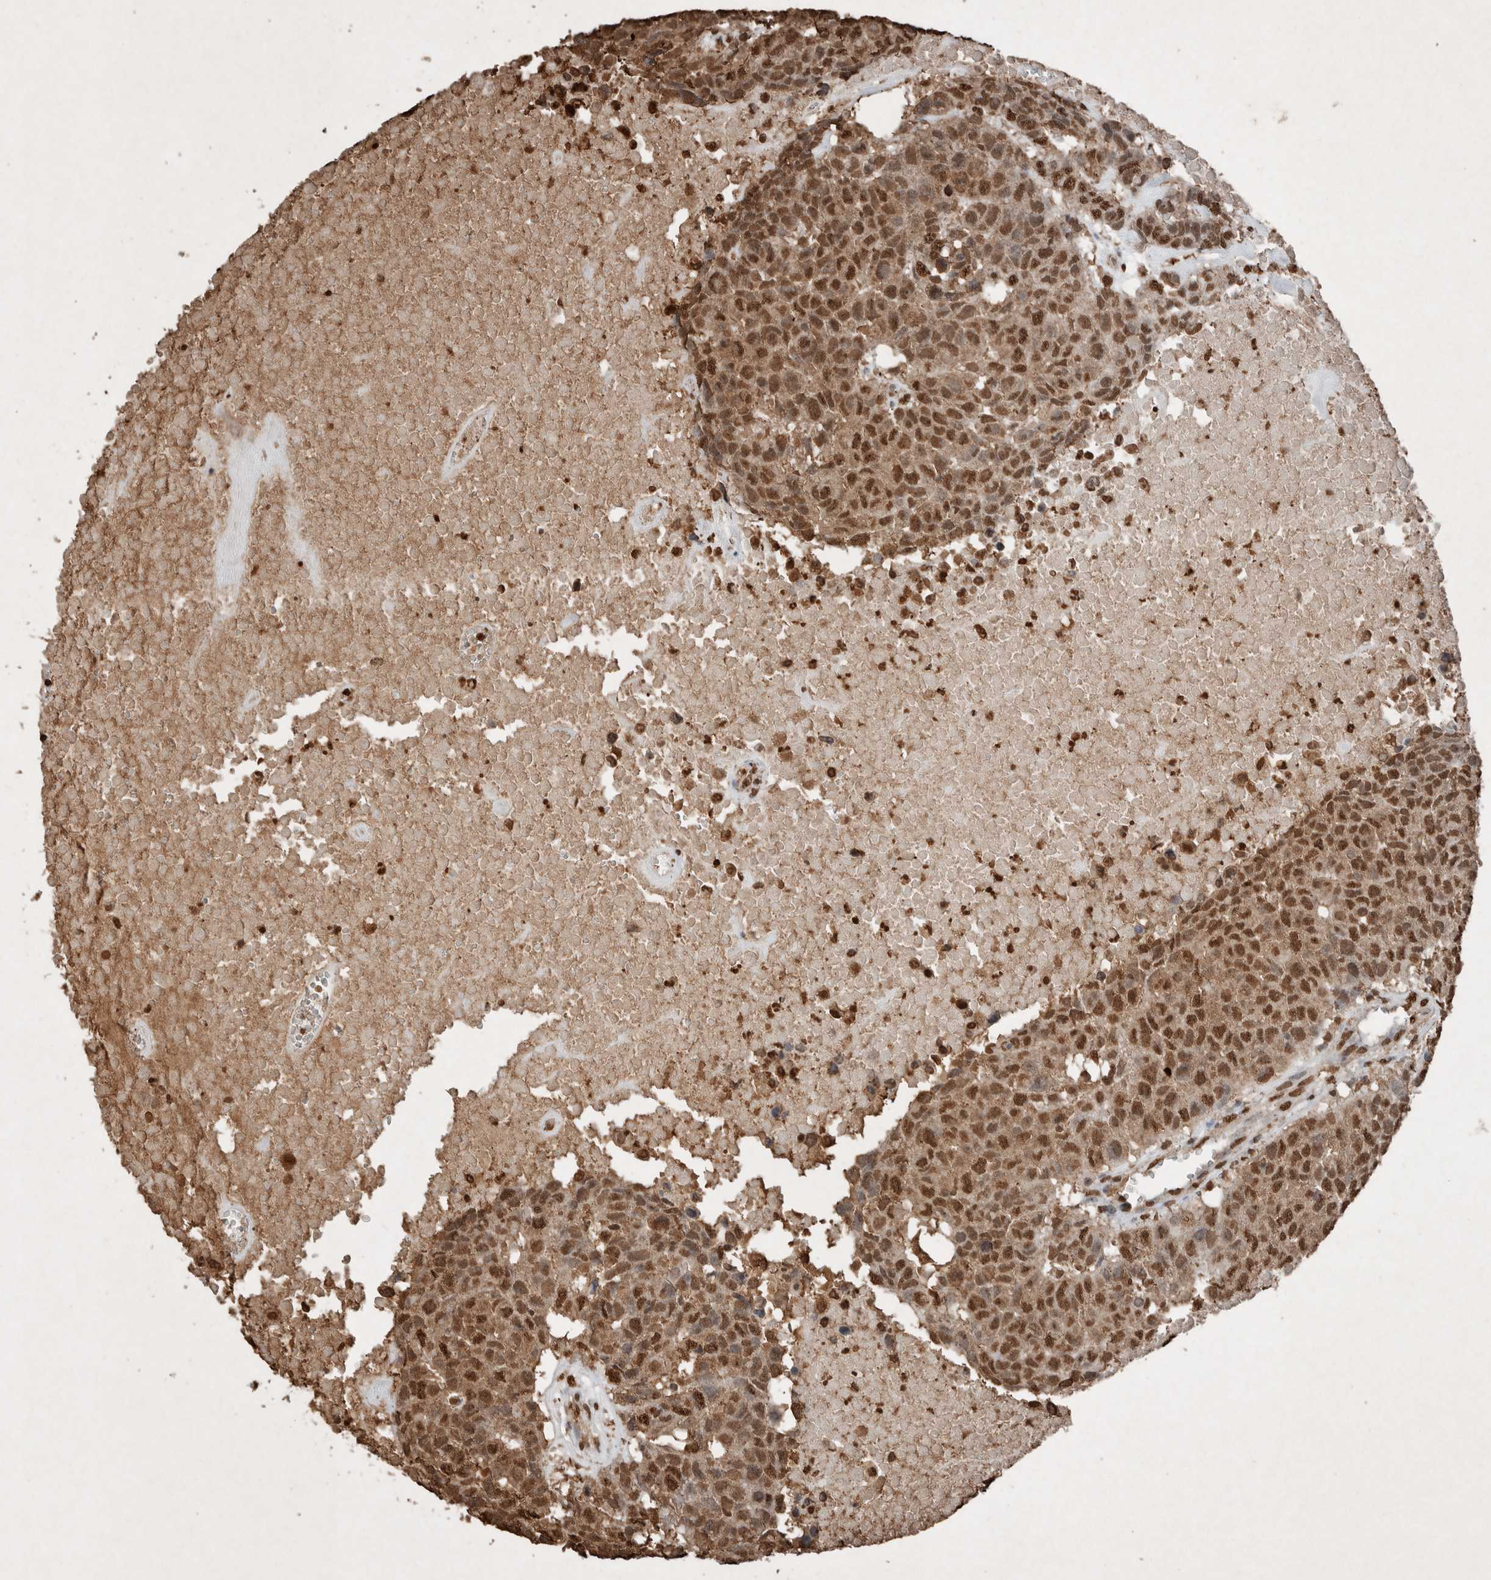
{"staining": {"intensity": "strong", "quantity": ">75%", "location": "nuclear"}, "tissue": "head and neck cancer", "cell_type": "Tumor cells", "image_type": "cancer", "snomed": [{"axis": "morphology", "description": "Squamous cell carcinoma, NOS"}, {"axis": "topography", "description": "Head-Neck"}], "caption": "Protein expression analysis of head and neck squamous cell carcinoma demonstrates strong nuclear staining in about >75% of tumor cells.", "gene": "FSTL3", "patient": {"sex": "male", "age": 66}}